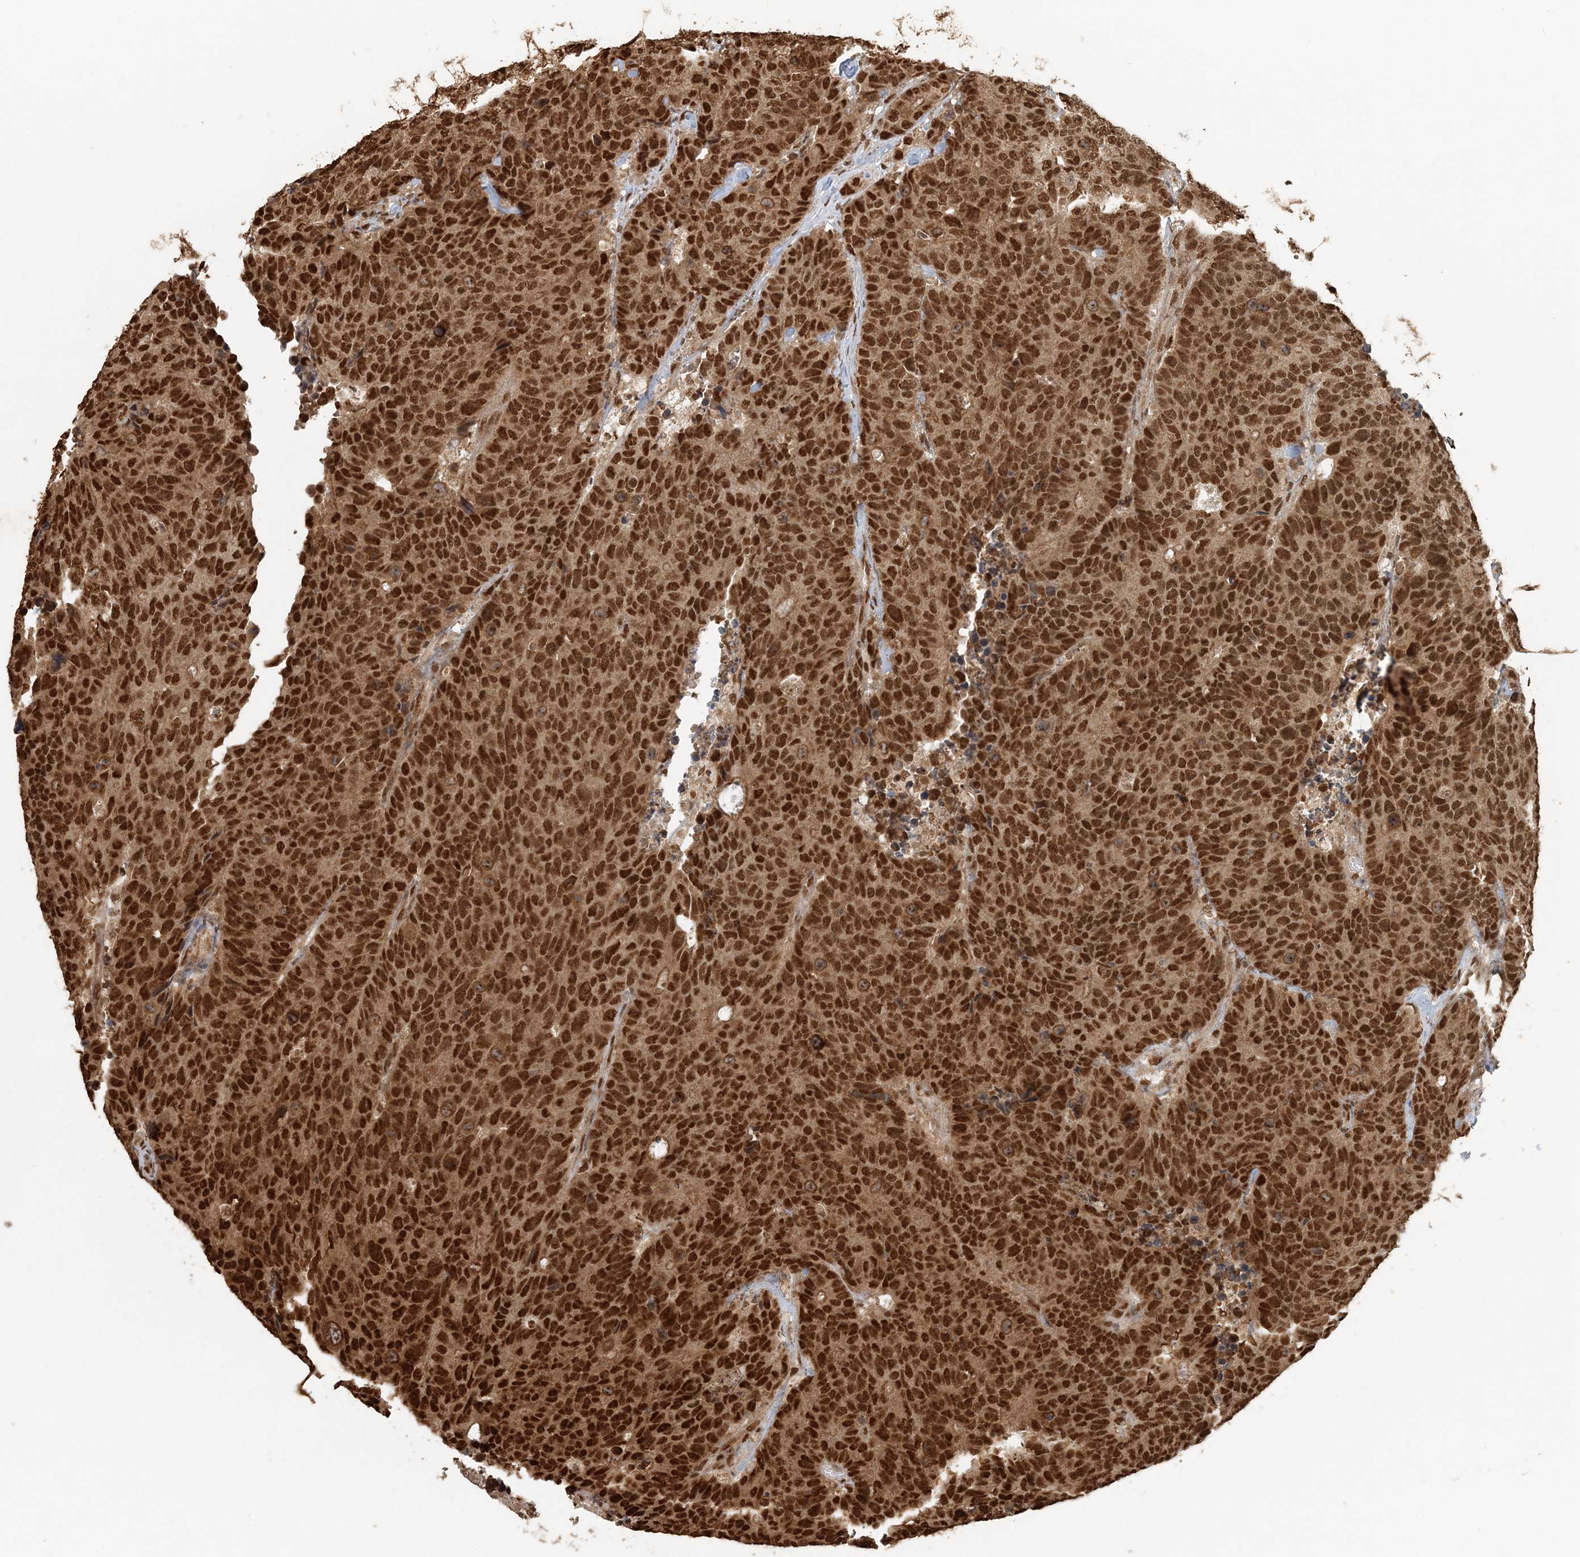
{"staining": {"intensity": "moderate", "quantity": ">75%", "location": "nuclear"}, "tissue": "colorectal cancer", "cell_type": "Tumor cells", "image_type": "cancer", "snomed": [{"axis": "morphology", "description": "Adenocarcinoma, NOS"}, {"axis": "topography", "description": "Colon"}], "caption": "Immunohistochemical staining of colorectal cancer (adenocarcinoma) shows moderate nuclear protein positivity in approximately >75% of tumor cells. The protein of interest is shown in brown color, while the nuclei are stained blue.", "gene": "ARHGAP35", "patient": {"sex": "female", "age": 86}}